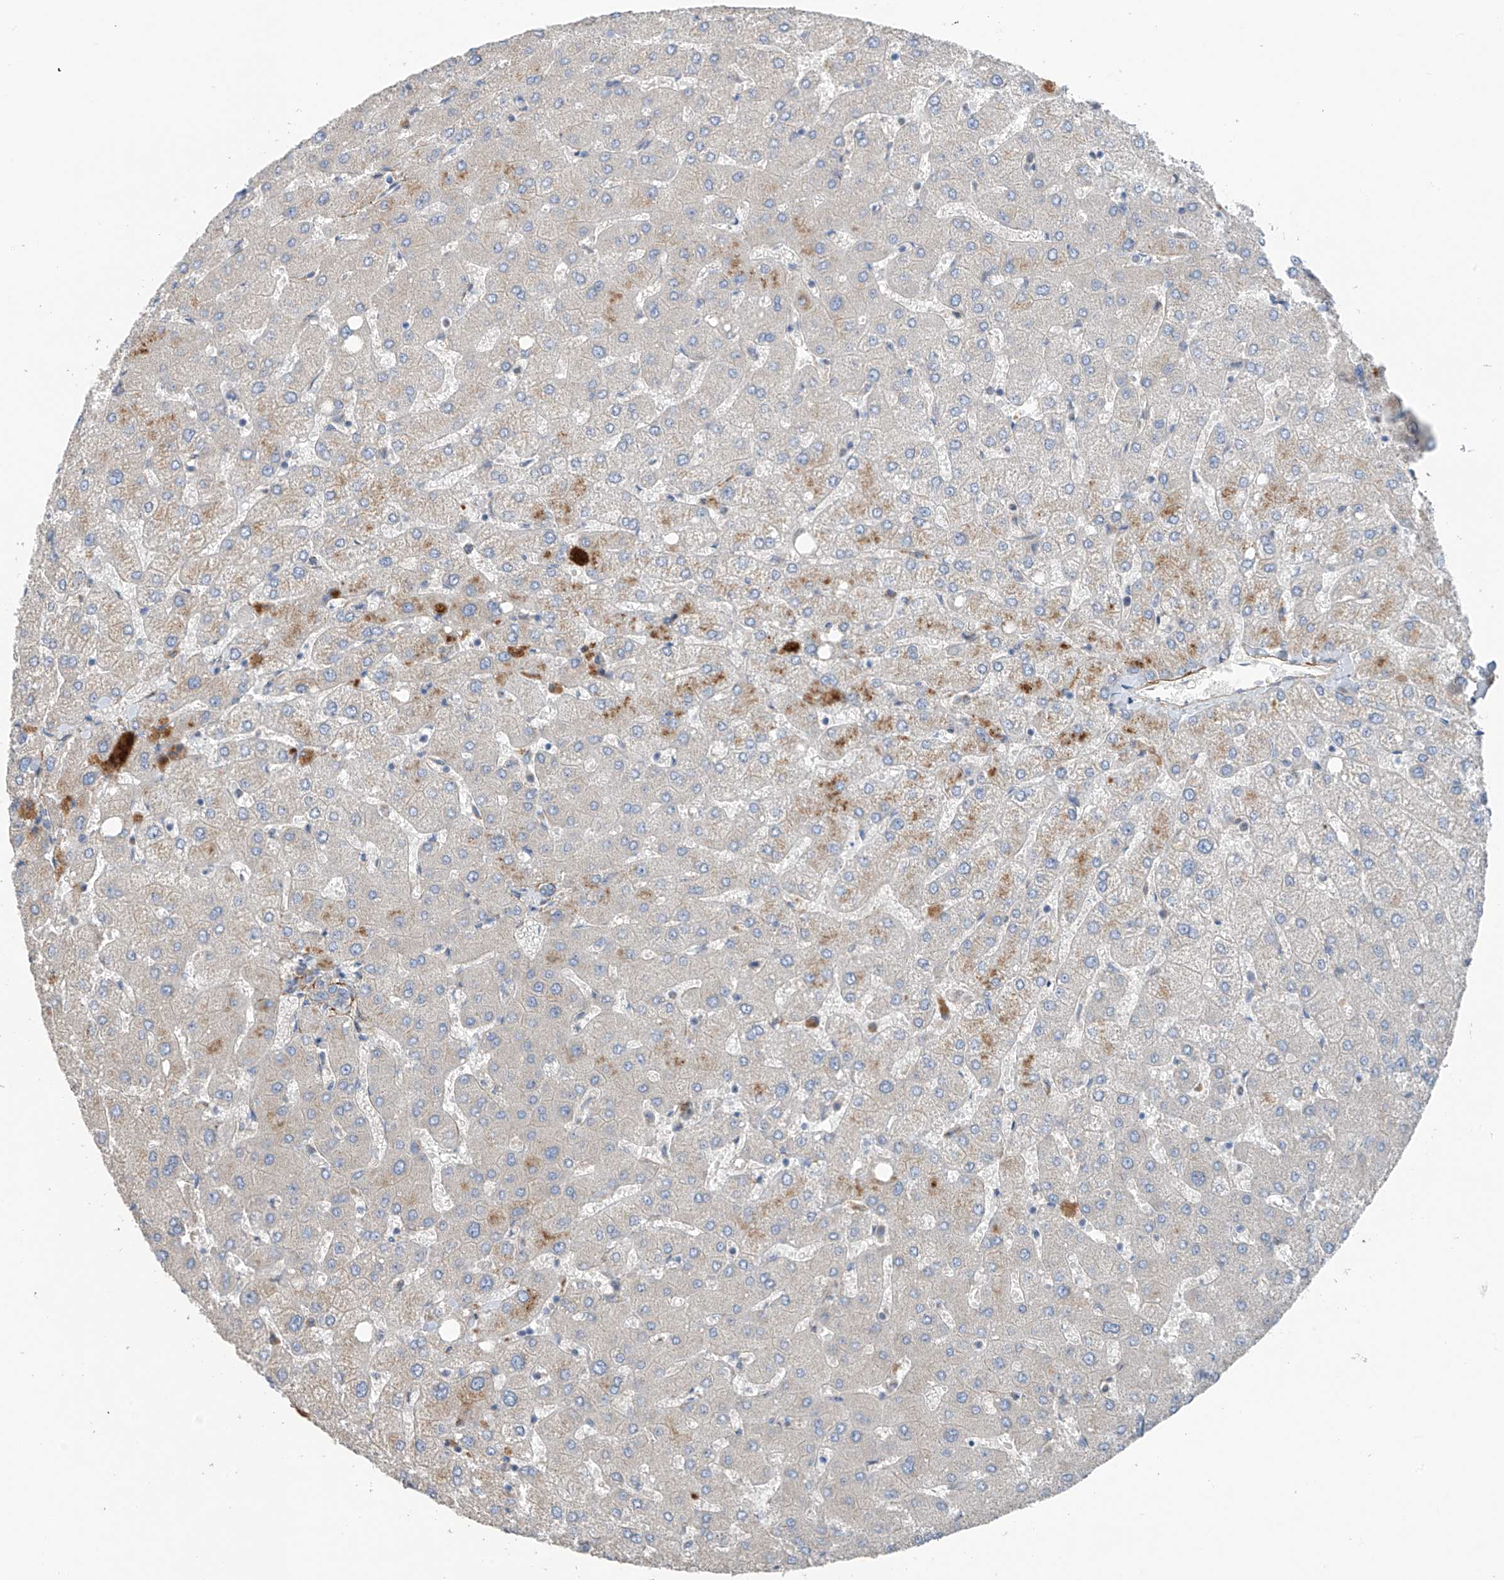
{"staining": {"intensity": "negative", "quantity": "none", "location": "none"}, "tissue": "liver", "cell_type": "Cholangiocytes", "image_type": "normal", "snomed": [{"axis": "morphology", "description": "Normal tissue, NOS"}, {"axis": "topography", "description": "Liver"}], "caption": "The image reveals no staining of cholangiocytes in unremarkable liver.", "gene": "GALNTL6", "patient": {"sex": "female", "age": 54}}